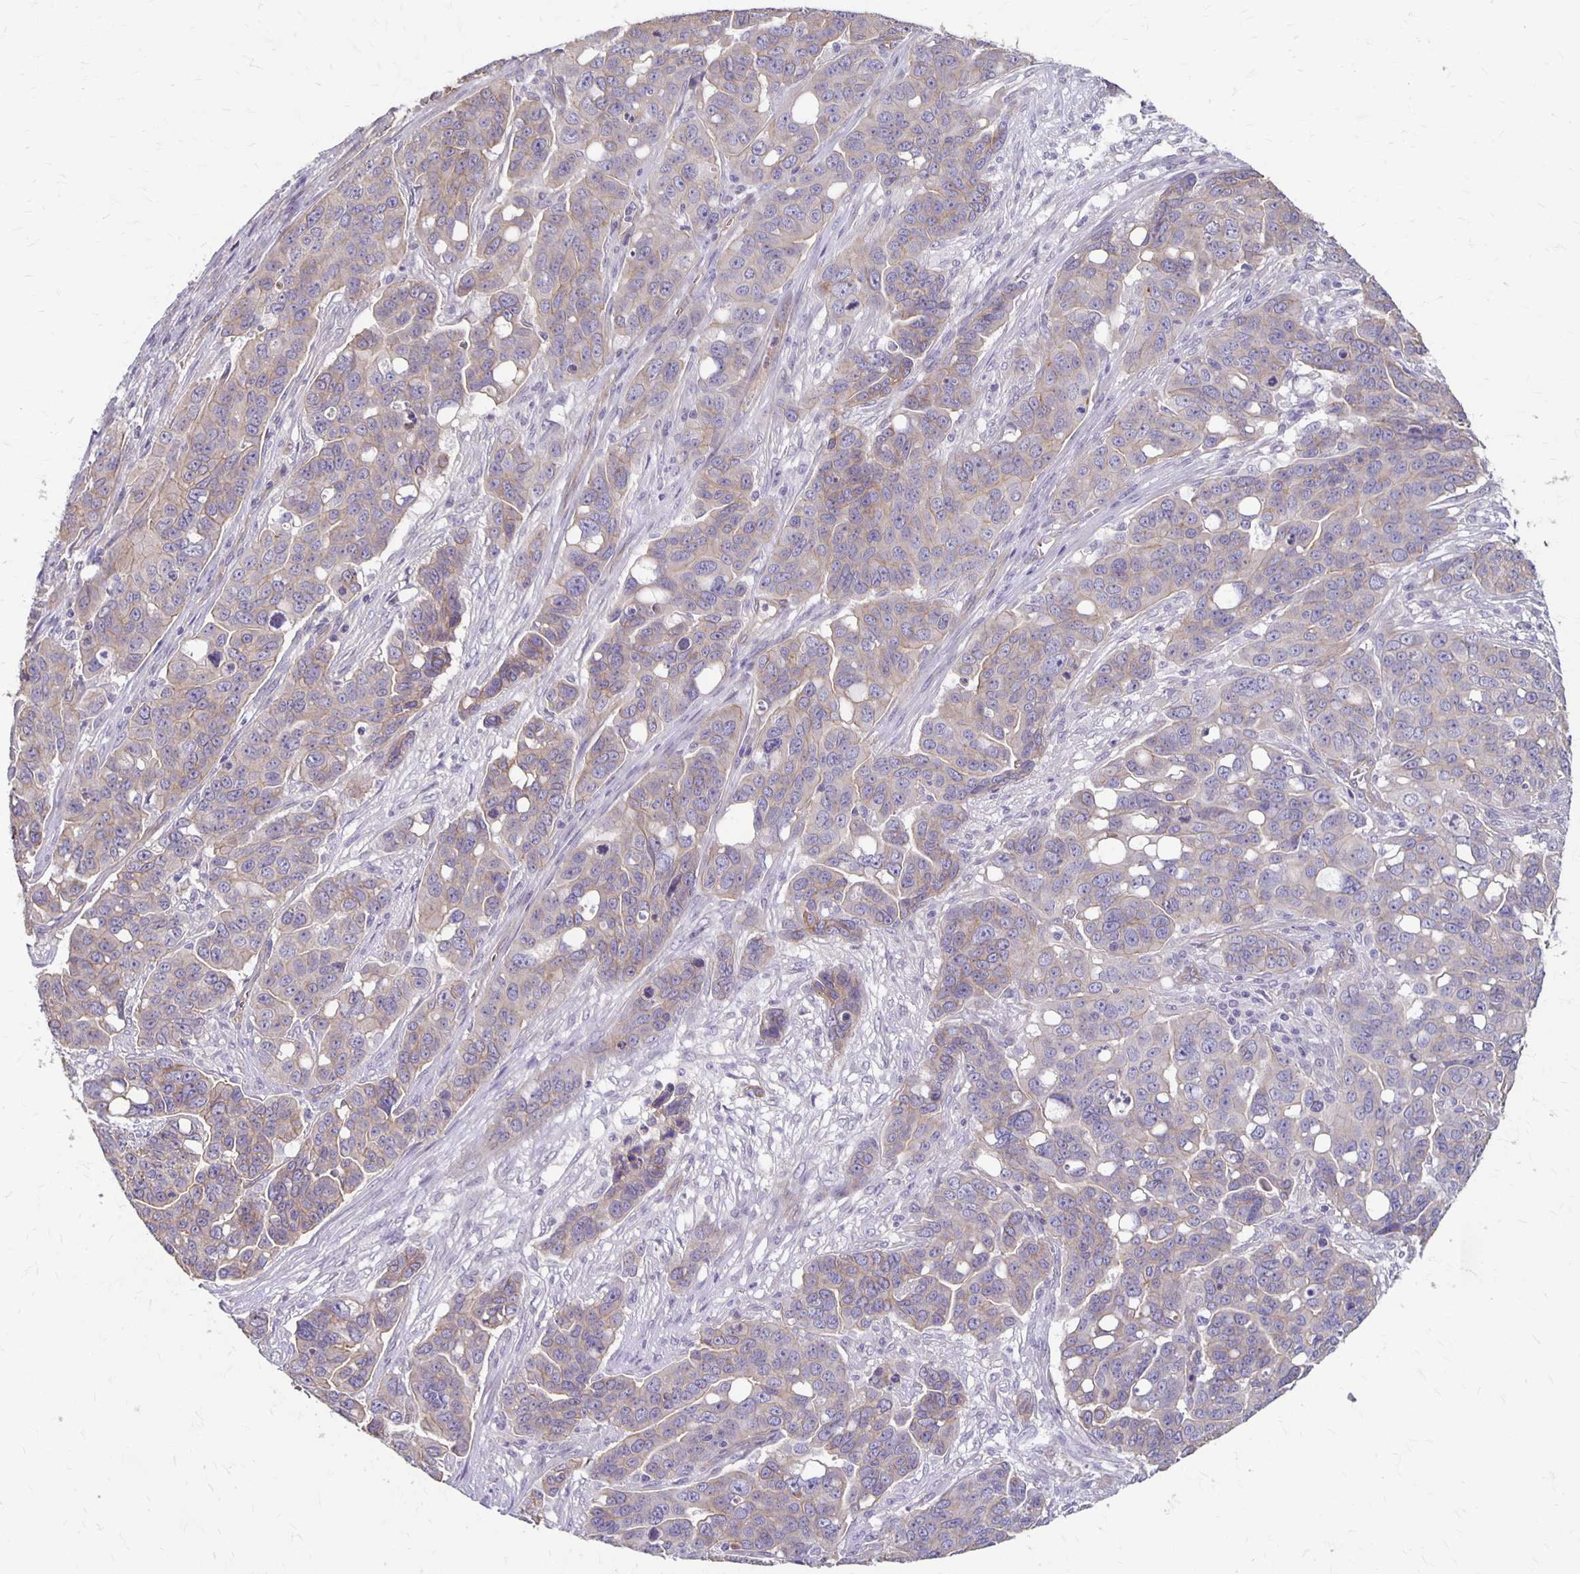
{"staining": {"intensity": "weak", "quantity": "<25%", "location": "cytoplasmic/membranous"}, "tissue": "ovarian cancer", "cell_type": "Tumor cells", "image_type": "cancer", "snomed": [{"axis": "morphology", "description": "Carcinoma, endometroid"}, {"axis": "topography", "description": "Ovary"}], "caption": "Endometroid carcinoma (ovarian) was stained to show a protein in brown. There is no significant expression in tumor cells.", "gene": "PPP1R3E", "patient": {"sex": "female", "age": 78}}